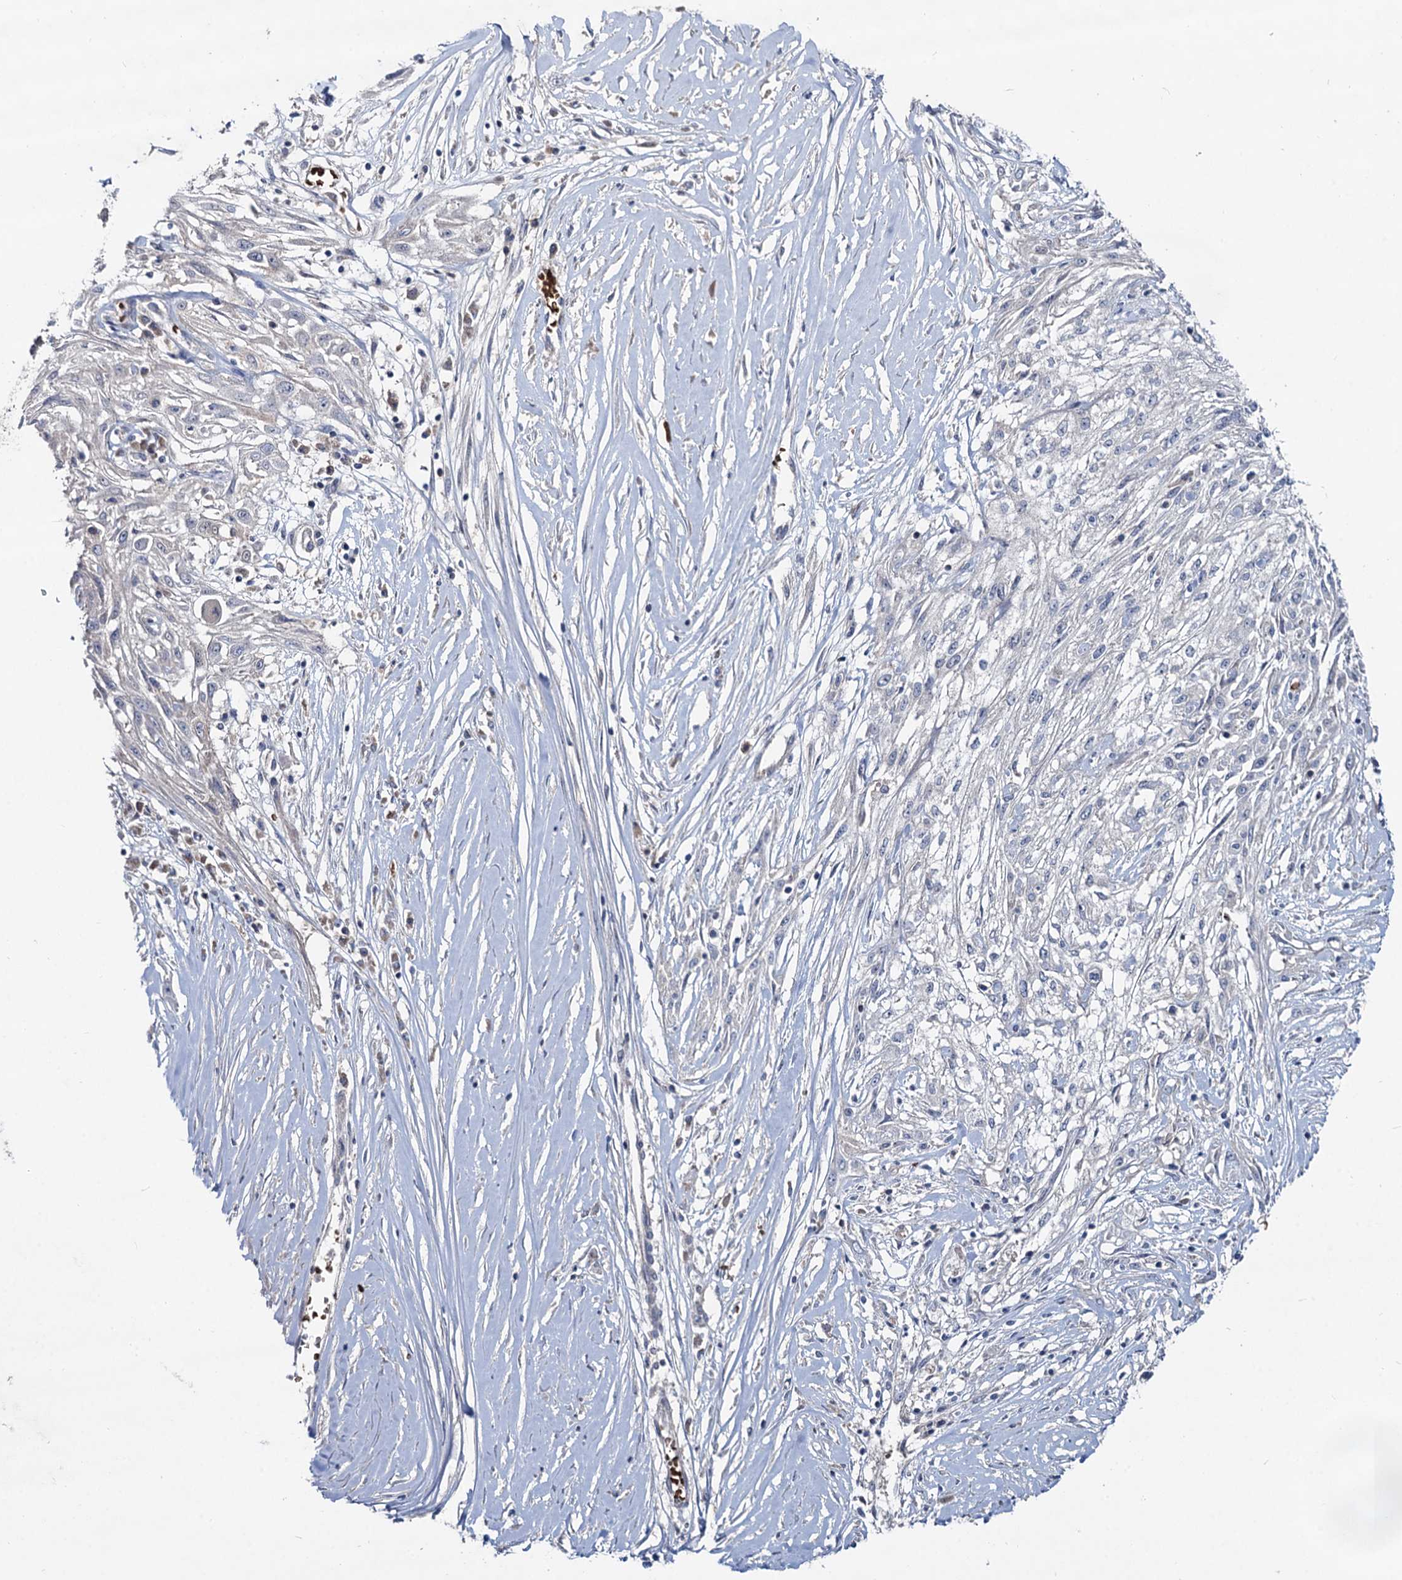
{"staining": {"intensity": "negative", "quantity": "none", "location": "none"}, "tissue": "skin cancer", "cell_type": "Tumor cells", "image_type": "cancer", "snomed": [{"axis": "morphology", "description": "Squamous cell carcinoma, NOS"}, {"axis": "morphology", "description": "Squamous cell carcinoma, metastatic, NOS"}, {"axis": "topography", "description": "Skin"}, {"axis": "topography", "description": "Lymph node"}], "caption": "The histopathology image reveals no staining of tumor cells in skin cancer (squamous cell carcinoma). (Brightfield microscopy of DAB immunohistochemistry at high magnification).", "gene": "RNF6", "patient": {"sex": "male", "age": 75}}